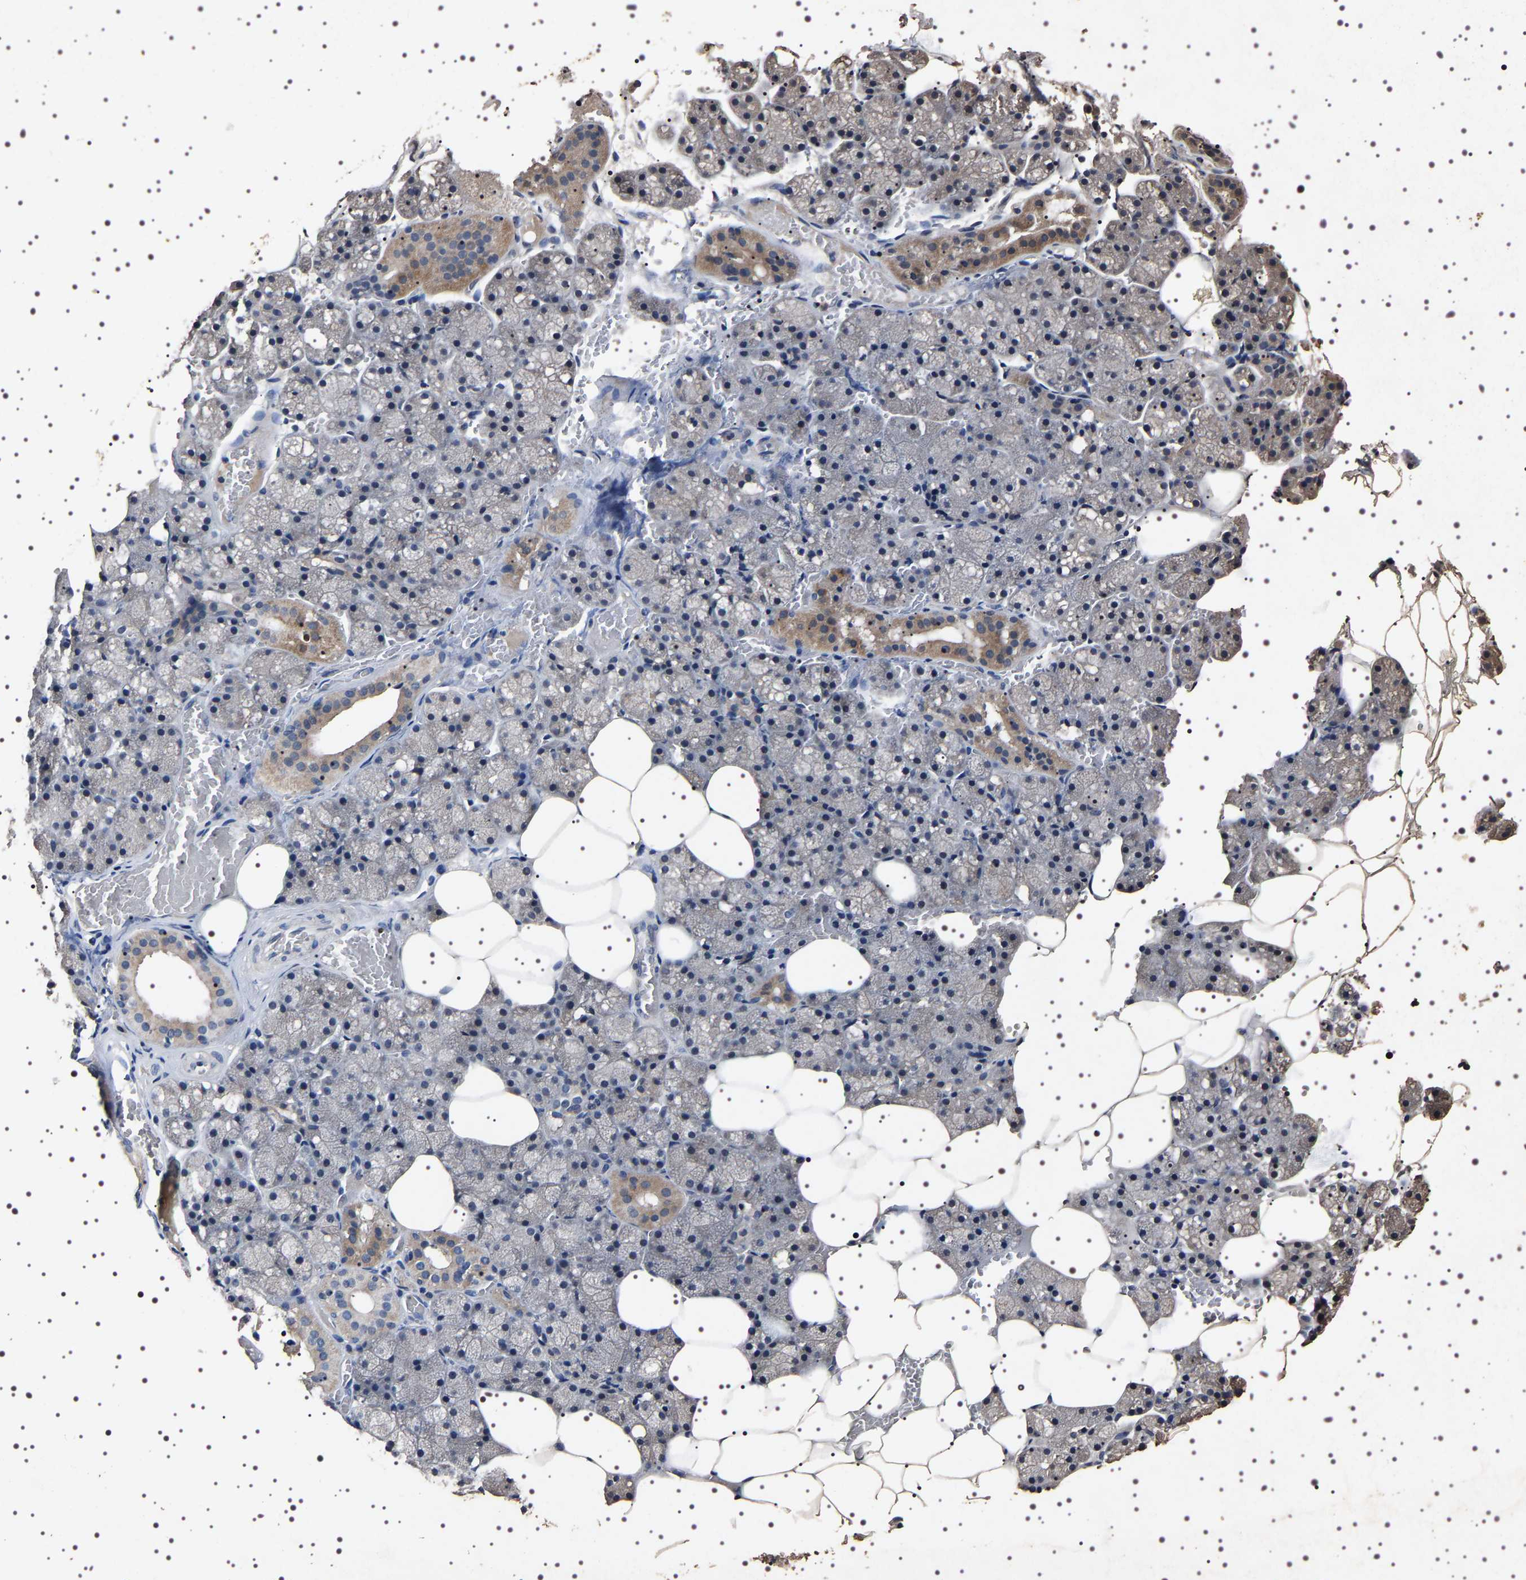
{"staining": {"intensity": "moderate", "quantity": "25%-75%", "location": "cytoplasmic/membranous"}, "tissue": "salivary gland", "cell_type": "Glandular cells", "image_type": "normal", "snomed": [{"axis": "morphology", "description": "Normal tissue, NOS"}, {"axis": "topography", "description": "Salivary gland"}], "caption": "Benign salivary gland demonstrates moderate cytoplasmic/membranous staining in approximately 25%-75% of glandular cells, visualized by immunohistochemistry. The protein of interest is stained brown, and the nuclei are stained in blue (DAB (3,3'-diaminobenzidine) IHC with brightfield microscopy, high magnification).", "gene": "TARBP1", "patient": {"sex": "male", "age": 62}}